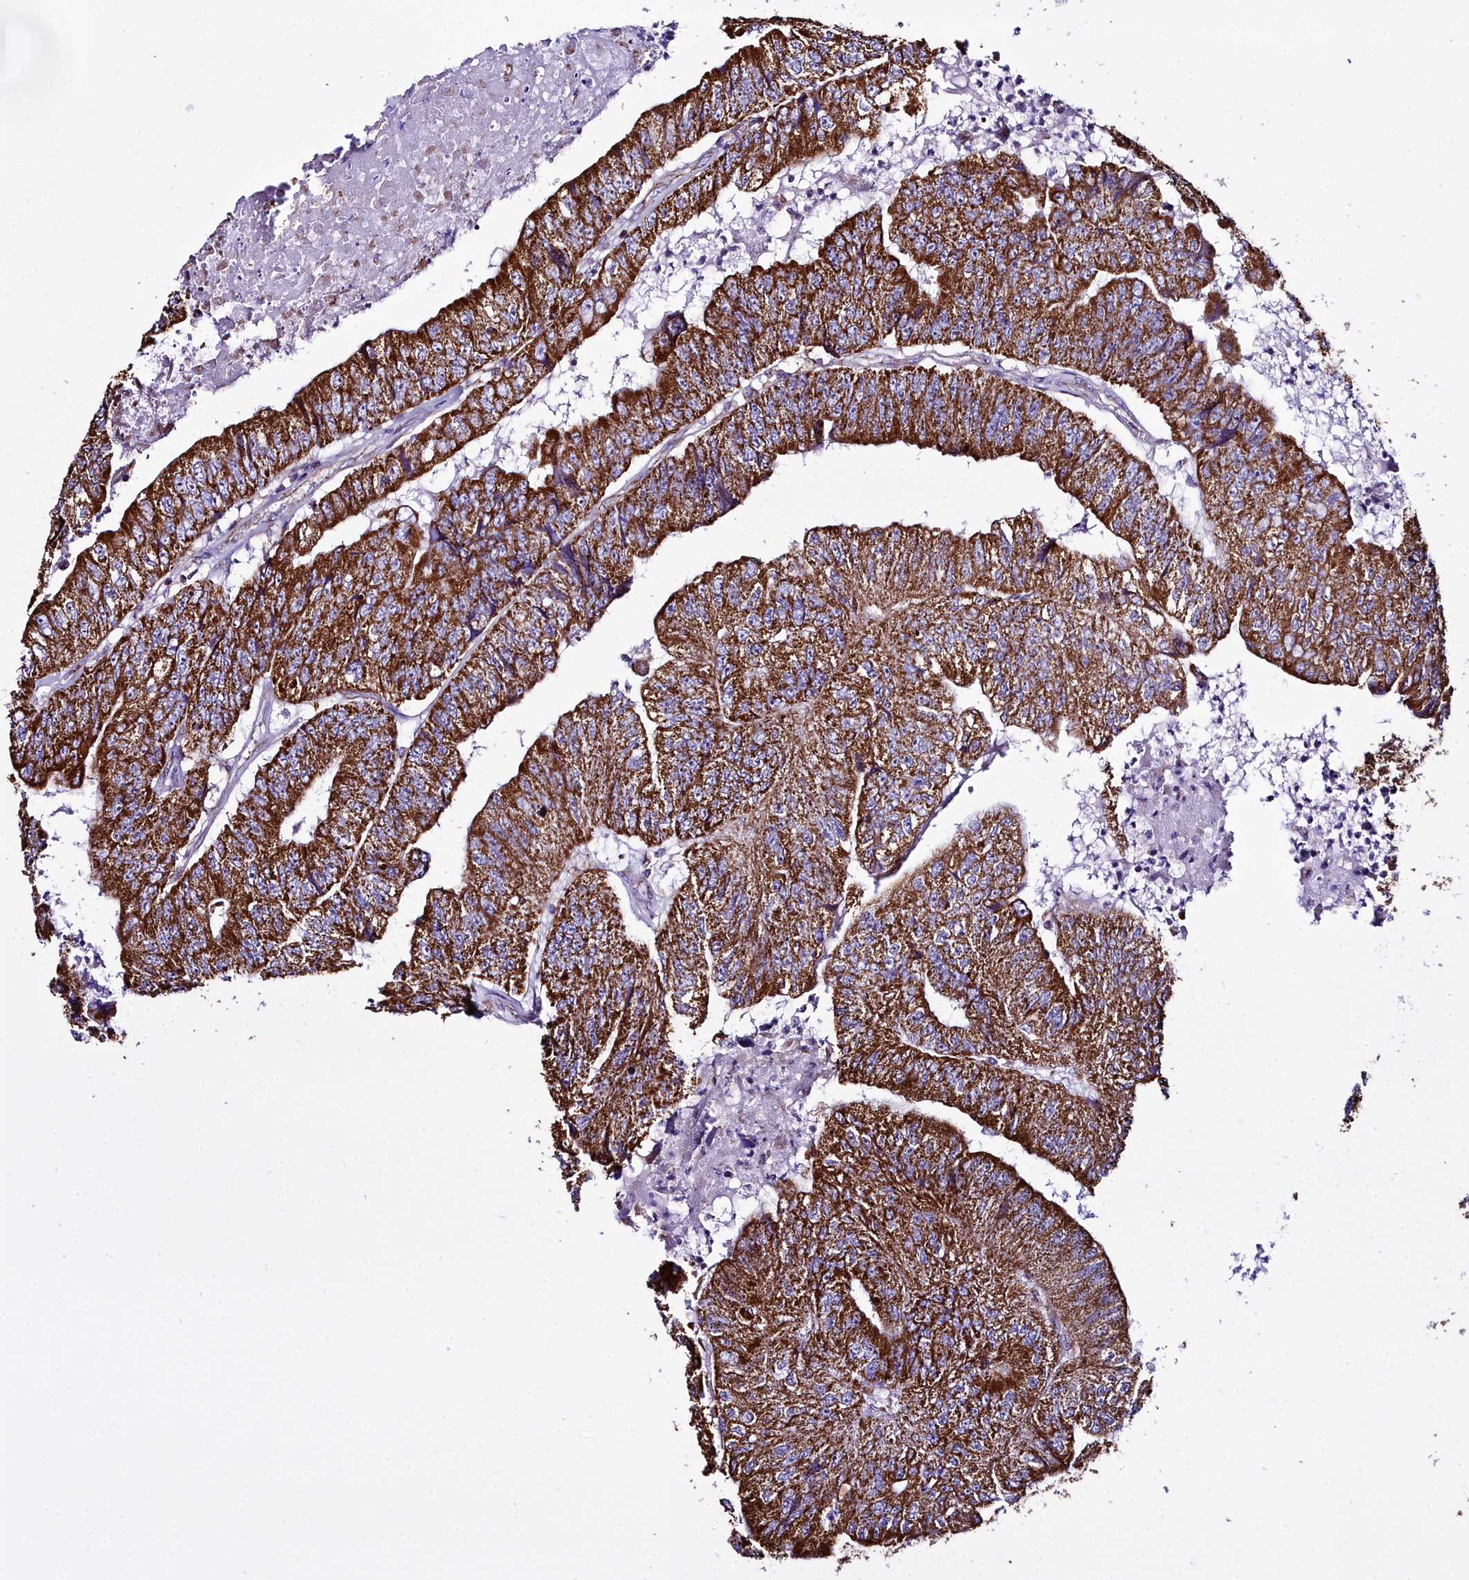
{"staining": {"intensity": "strong", "quantity": ">75%", "location": "cytoplasmic/membranous"}, "tissue": "colorectal cancer", "cell_type": "Tumor cells", "image_type": "cancer", "snomed": [{"axis": "morphology", "description": "Adenocarcinoma, NOS"}, {"axis": "topography", "description": "Colon"}], "caption": "Immunohistochemical staining of colorectal adenocarcinoma reveals high levels of strong cytoplasmic/membranous protein expression in approximately >75% of tumor cells.", "gene": "WDFY3", "patient": {"sex": "female", "age": 67}}